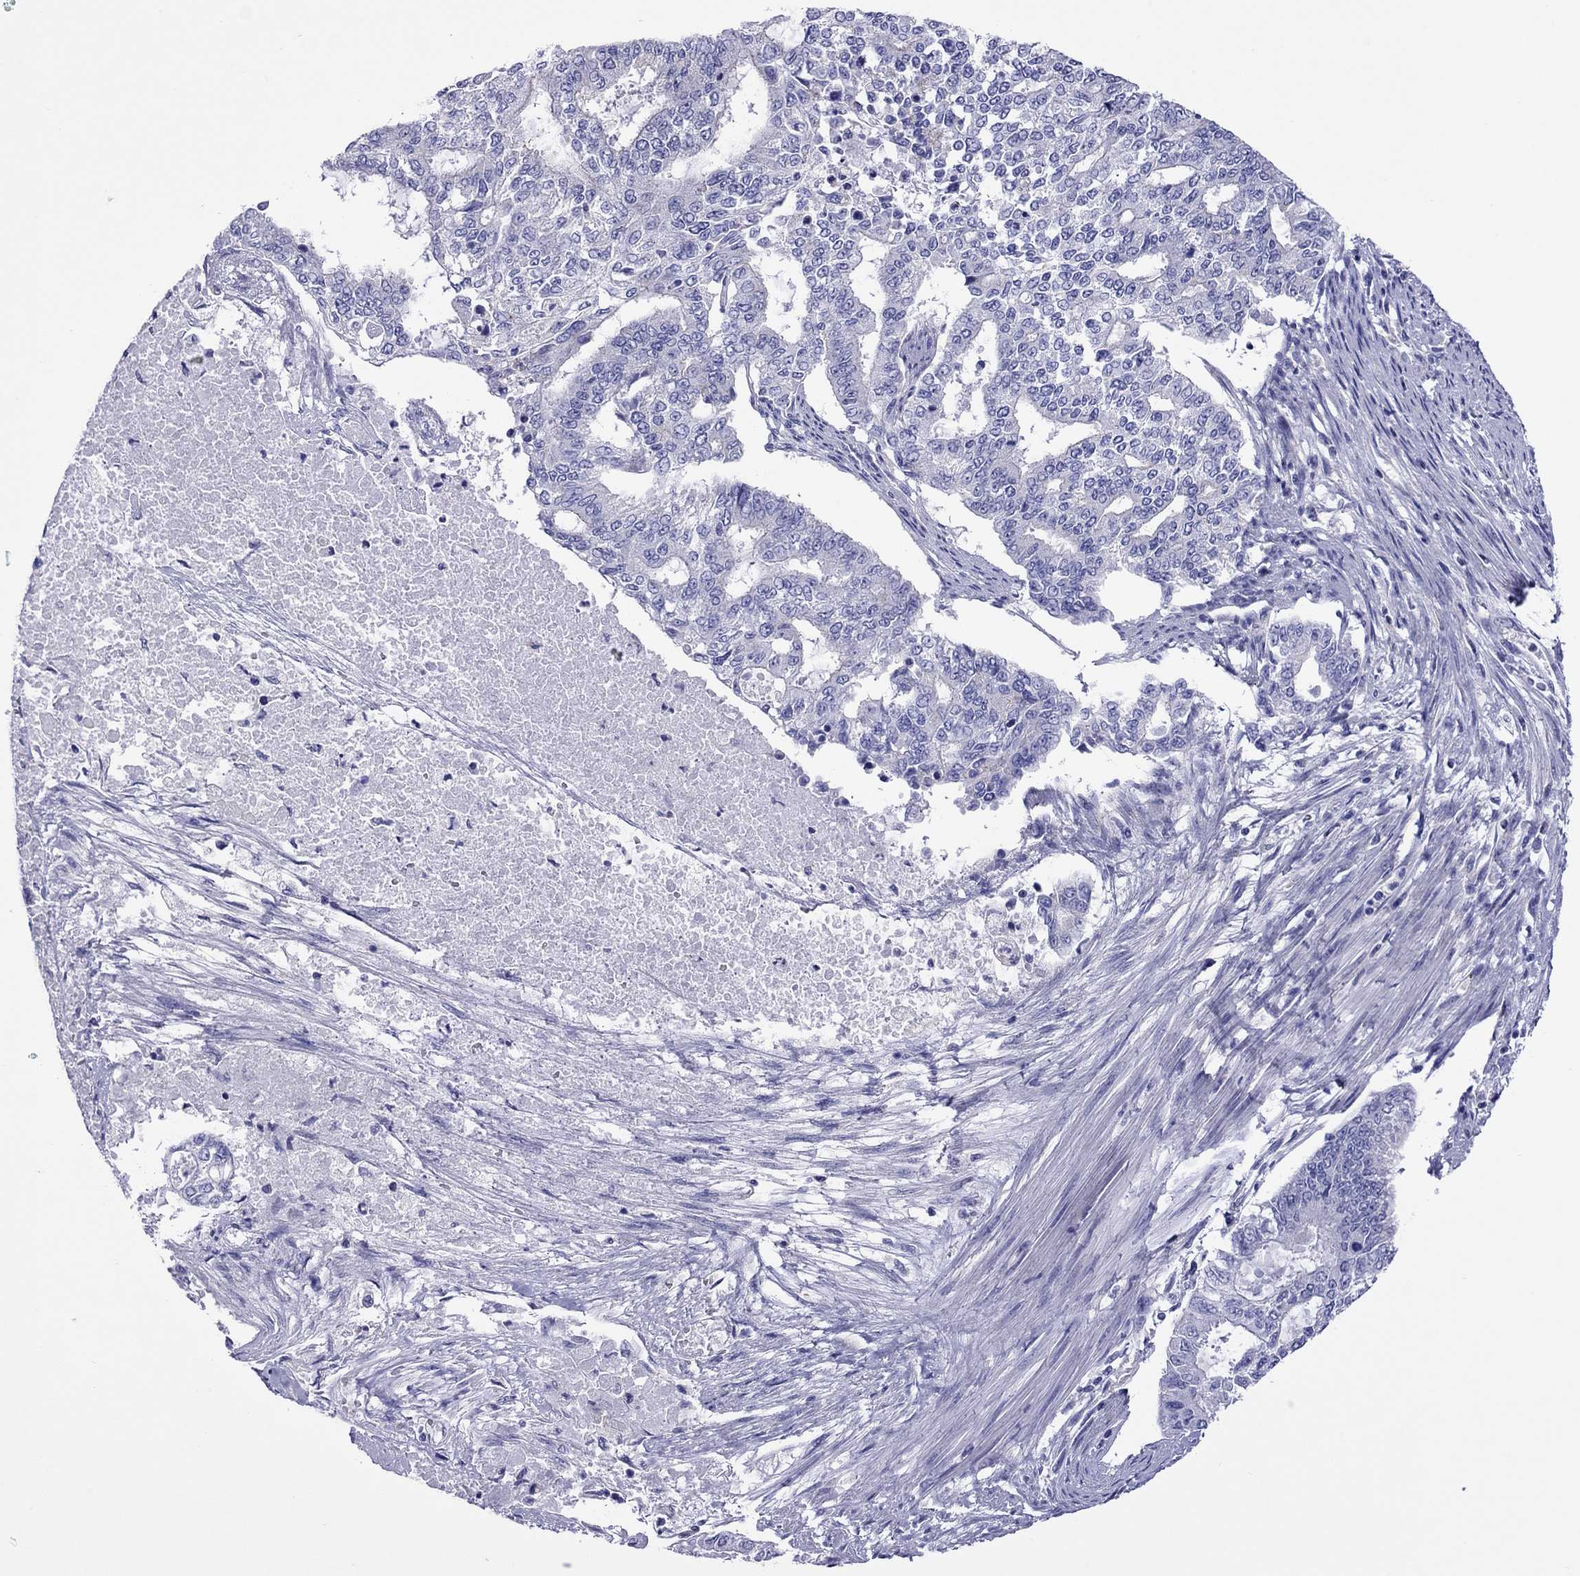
{"staining": {"intensity": "negative", "quantity": "none", "location": "none"}, "tissue": "endometrial cancer", "cell_type": "Tumor cells", "image_type": "cancer", "snomed": [{"axis": "morphology", "description": "Adenocarcinoma, NOS"}, {"axis": "topography", "description": "Uterus"}], "caption": "Immunohistochemistry (IHC) image of human endometrial cancer (adenocarcinoma) stained for a protein (brown), which shows no expression in tumor cells.", "gene": "MPZ", "patient": {"sex": "female", "age": 59}}